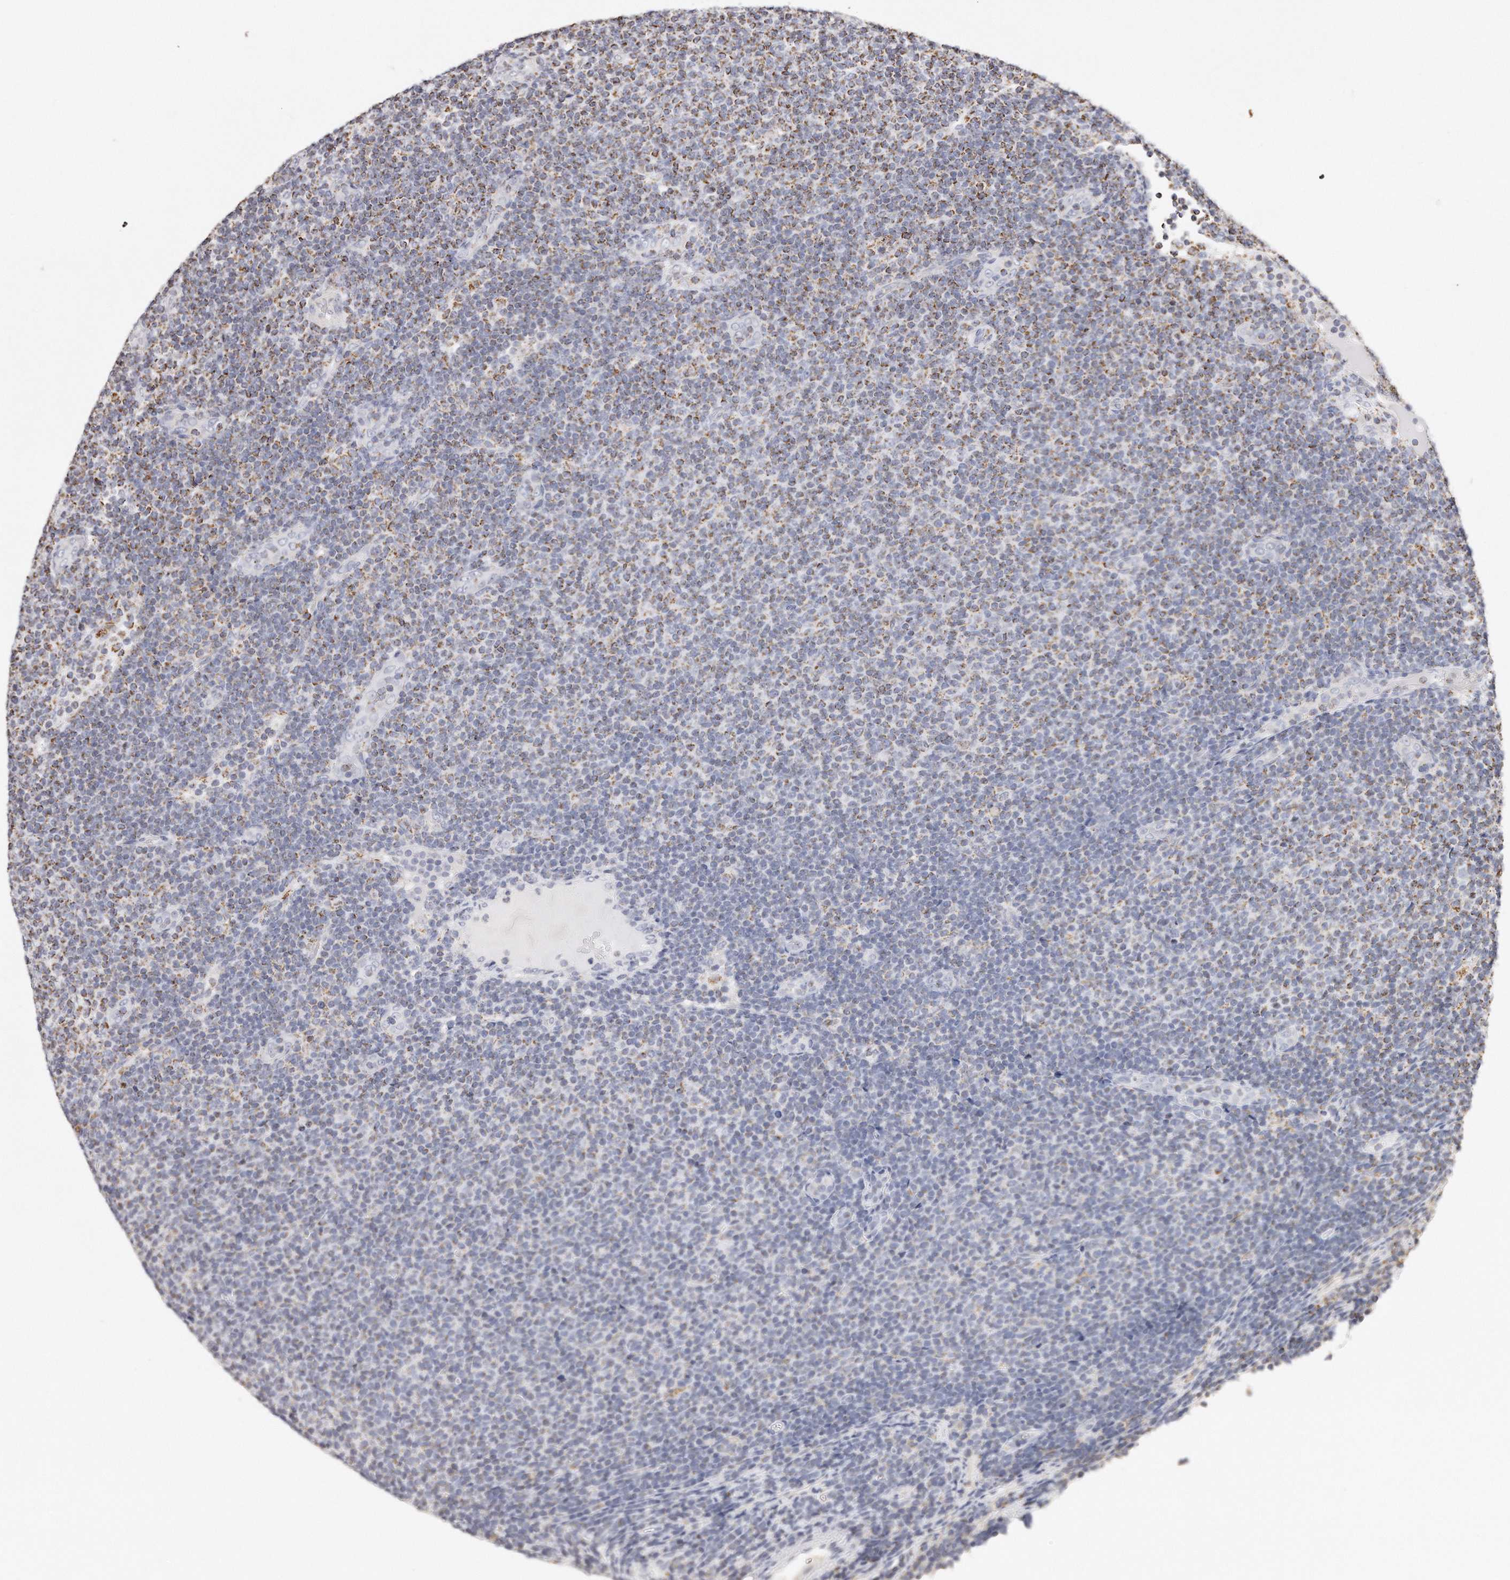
{"staining": {"intensity": "moderate", "quantity": "<25%", "location": "cytoplasmic/membranous"}, "tissue": "lymphoma", "cell_type": "Tumor cells", "image_type": "cancer", "snomed": [{"axis": "morphology", "description": "Malignant lymphoma, non-Hodgkin's type, Low grade"}, {"axis": "topography", "description": "Lymph node"}], "caption": "Human malignant lymphoma, non-Hodgkin's type (low-grade) stained with a protein marker displays moderate staining in tumor cells.", "gene": "RTKN", "patient": {"sex": "male", "age": 66}}